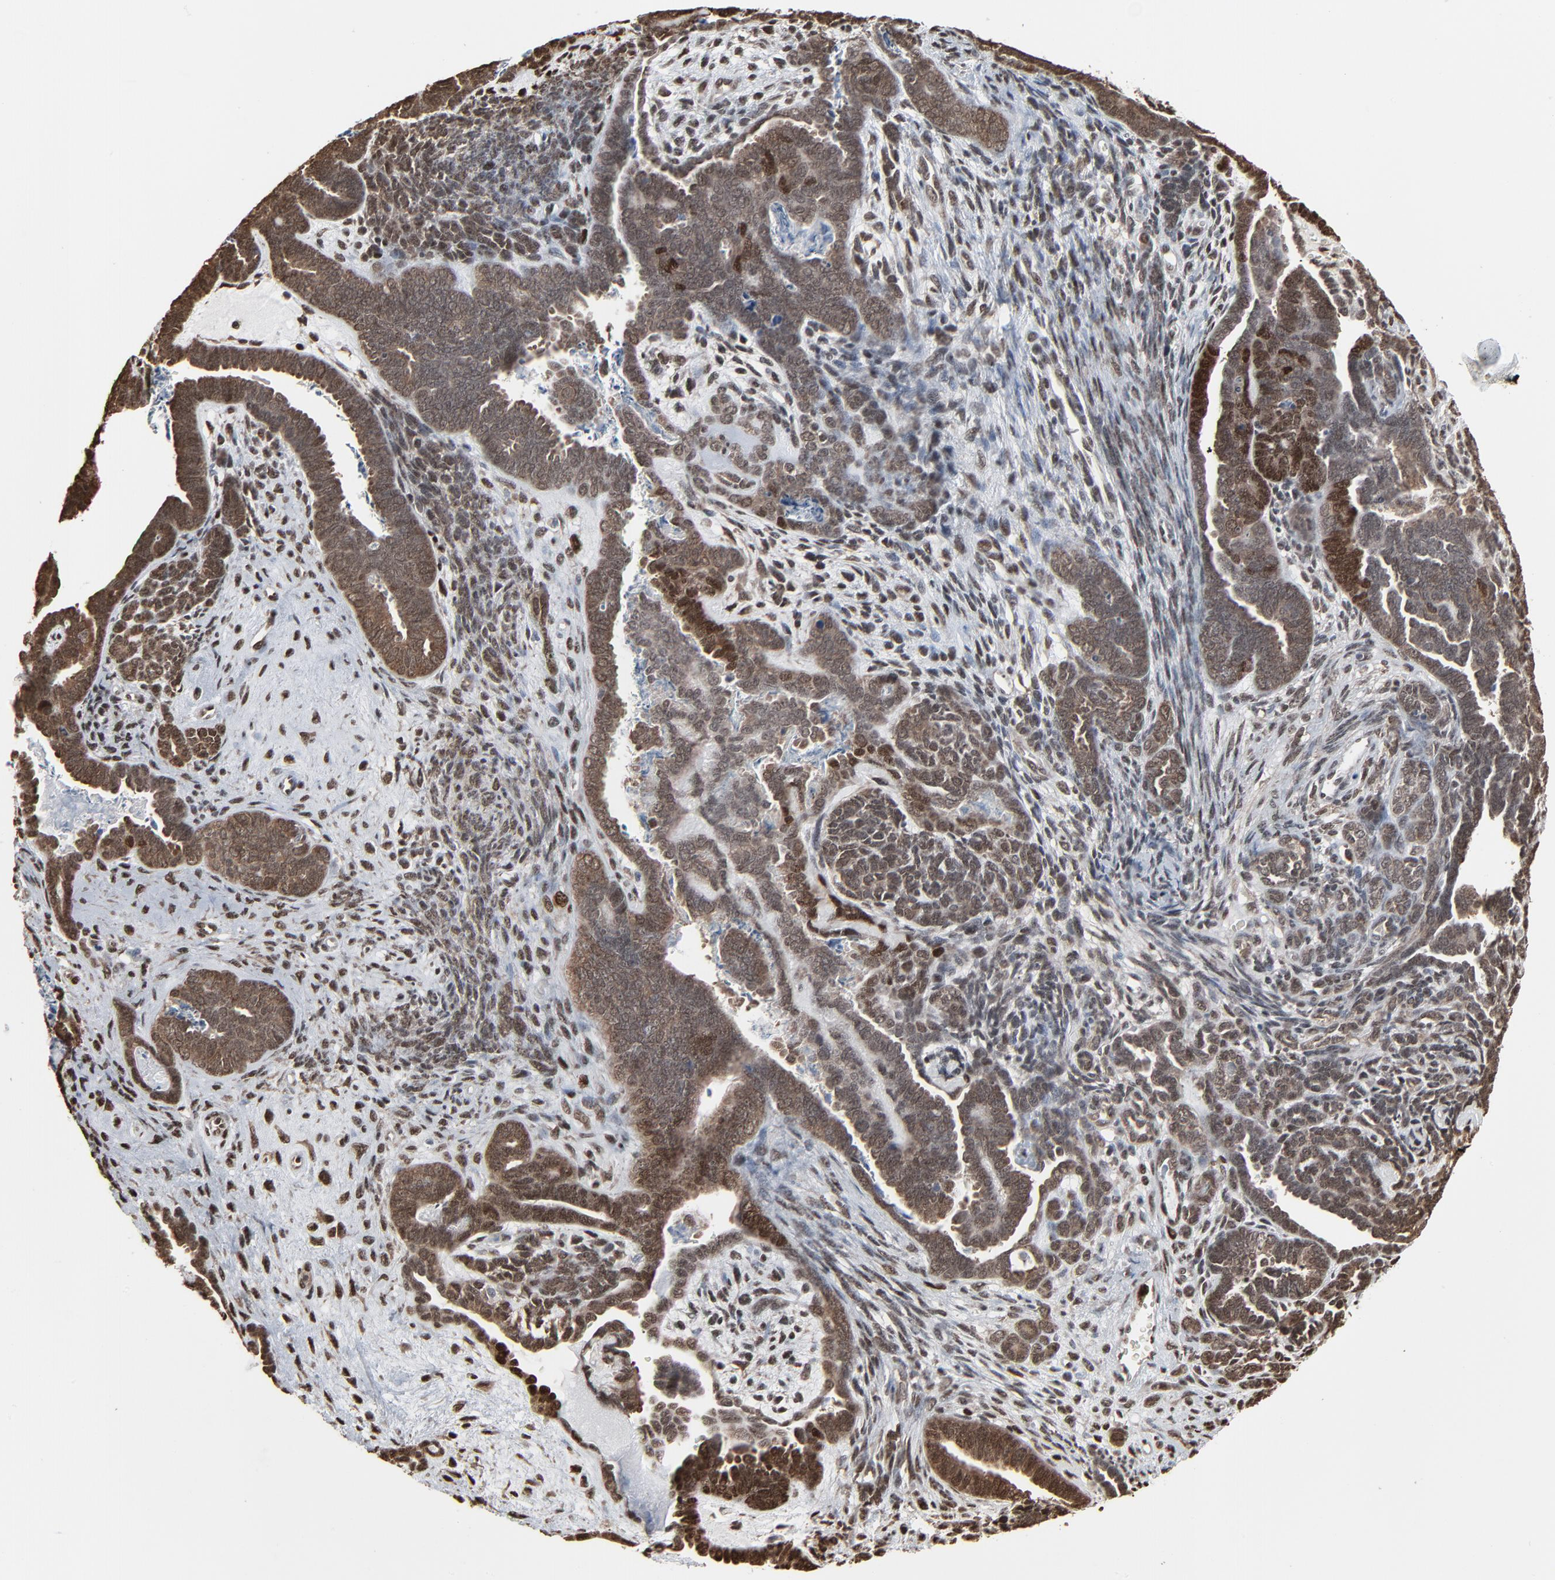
{"staining": {"intensity": "strong", "quantity": ">75%", "location": "cytoplasmic/membranous,nuclear"}, "tissue": "endometrial cancer", "cell_type": "Tumor cells", "image_type": "cancer", "snomed": [{"axis": "morphology", "description": "Neoplasm, malignant, NOS"}, {"axis": "topography", "description": "Endometrium"}], "caption": "This is an image of IHC staining of endometrial cancer, which shows strong expression in the cytoplasmic/membranous and nuclear of tumor cells.", "gene": "MEIS2", "patient": {"sex": "female", "age": 74}}